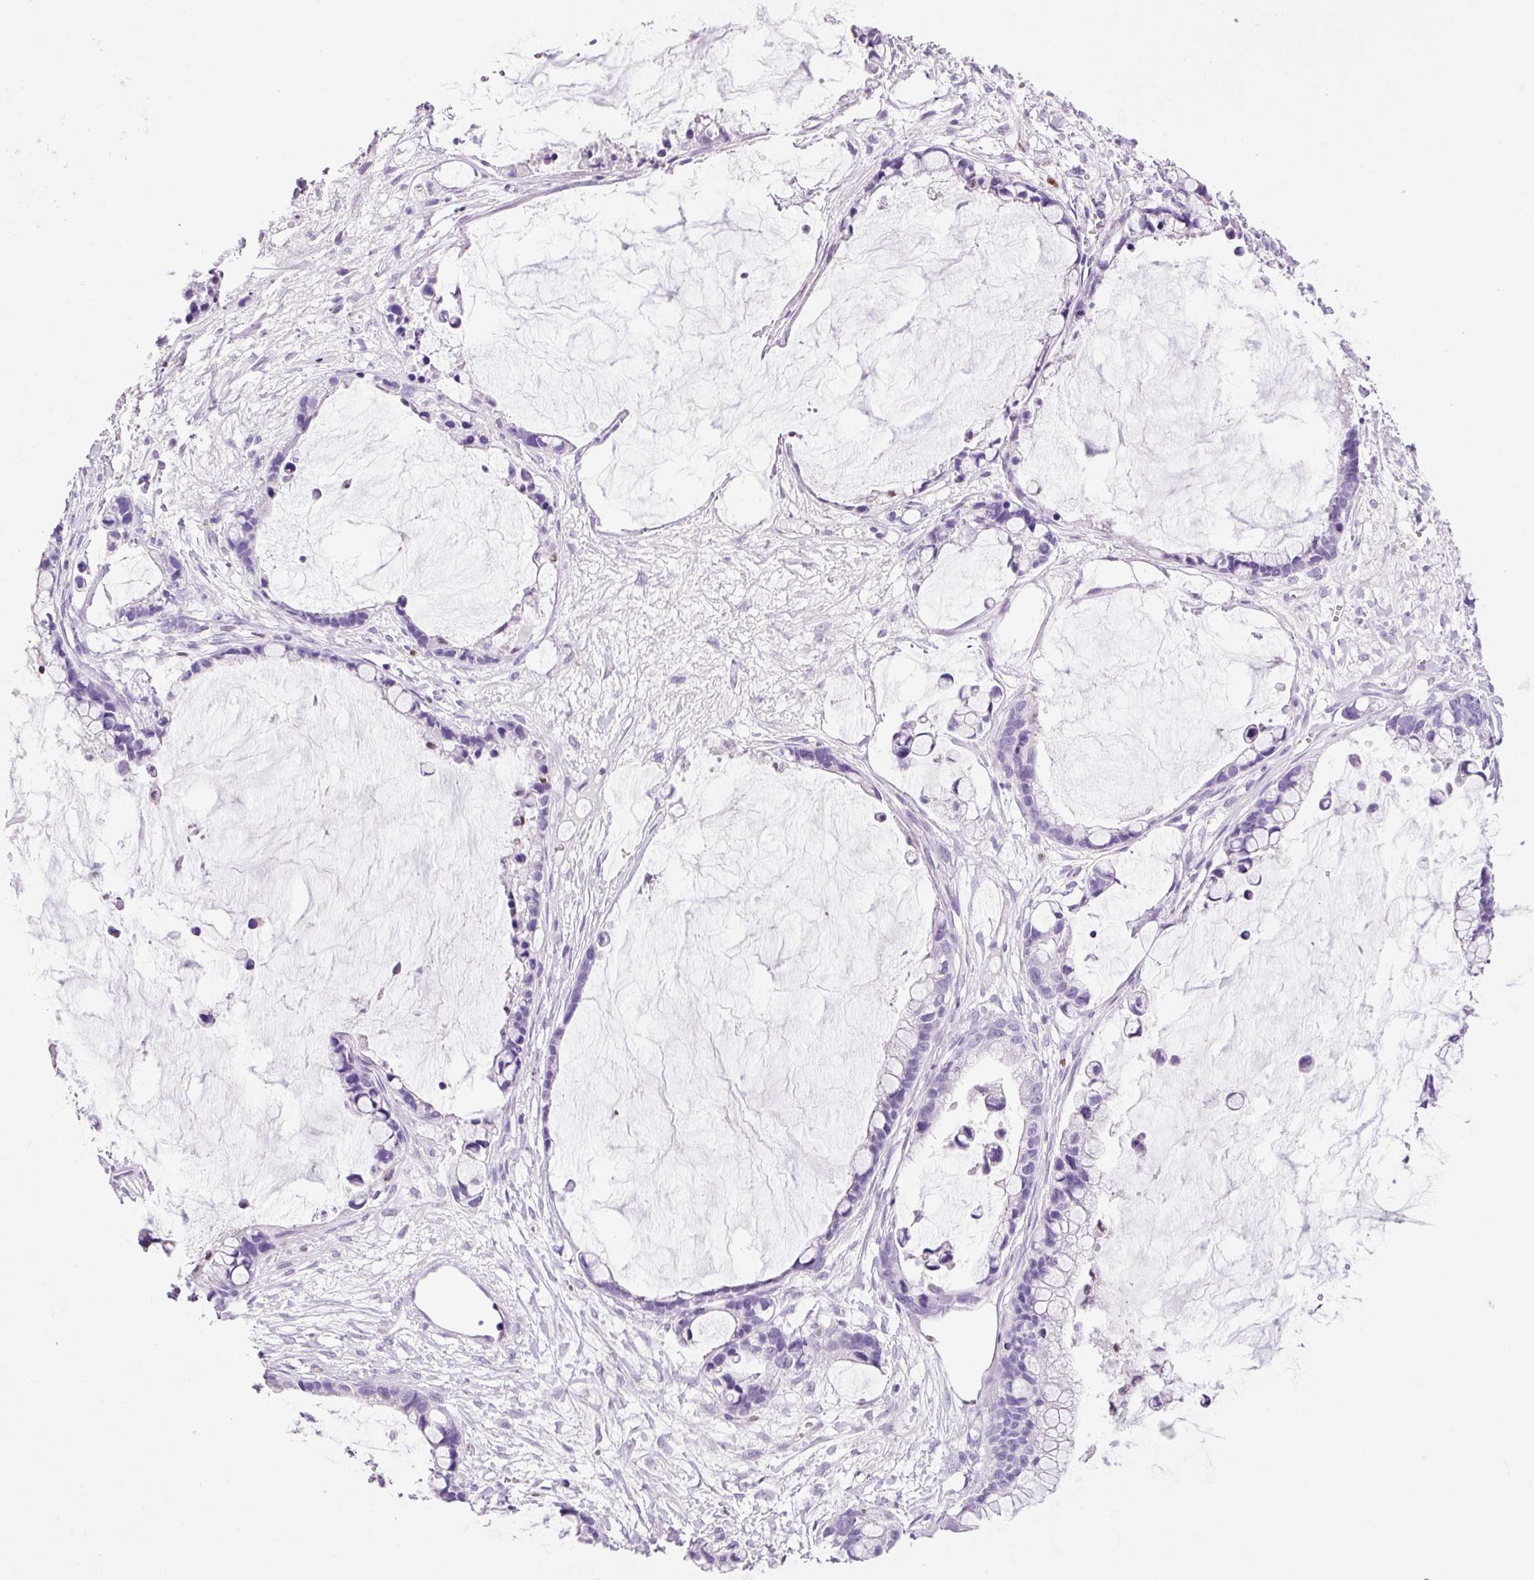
{"staining": {"intensity": "negative", "quantity": "none", "location": "none"}, "tissue": "ovarian cancer", "cell_type": "Tumor cells", "image_type": "cancer", "snomed": [{"axis": "morphology", "description": "Cystadenocarcinoma, mucinous, NOS"}, {"axis": "topography", "description": "Ovary"}], "caption": "Immunohistochemical staining of human ovarian cancer (mucinous cystadenocarcinoma) shows no significant positivity in tumor cells.", "gene": "ADSS1", "patient": {"sex": "female", "age": 63}}